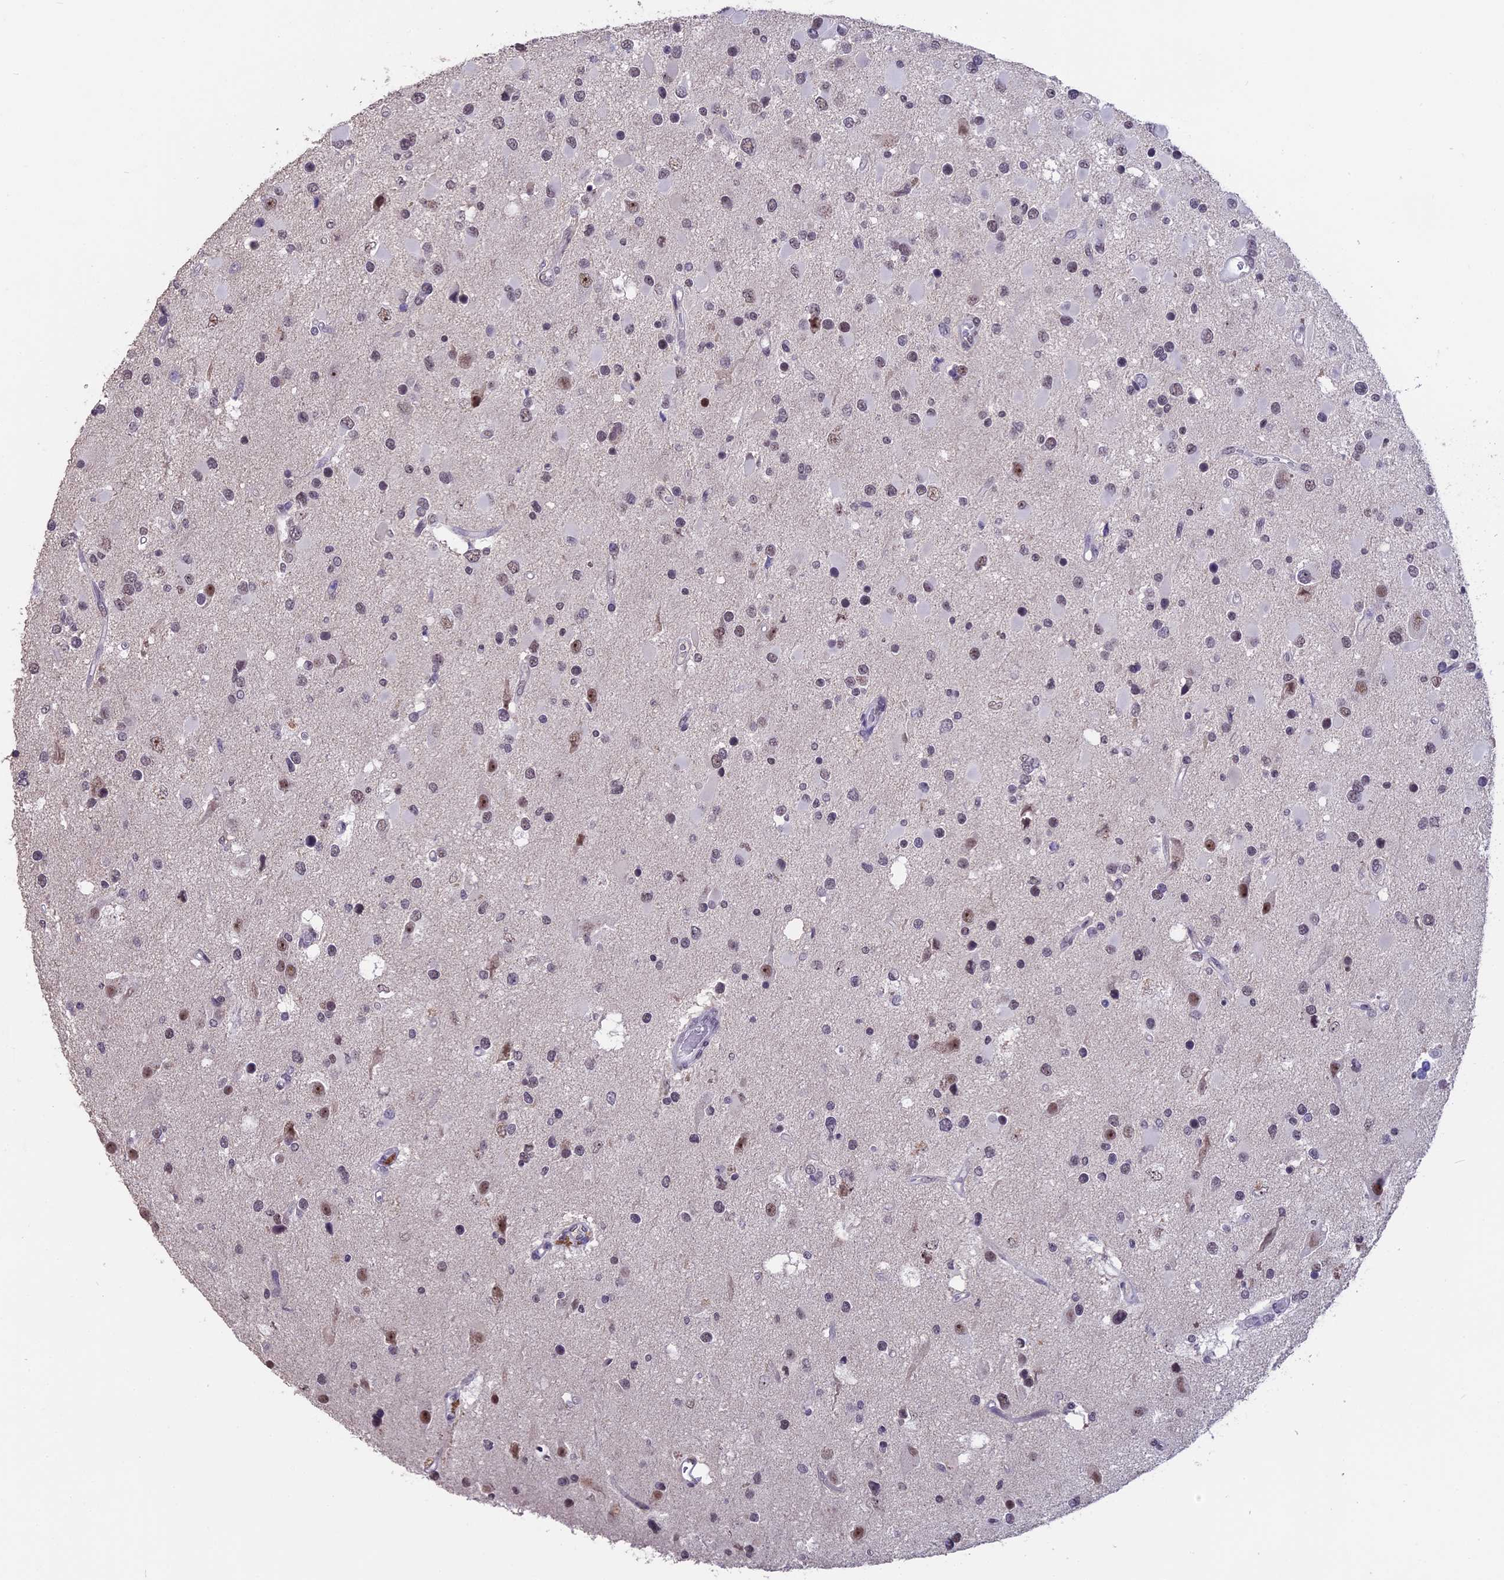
{"staining": {"intensity": "weak", "quantity": "25%-75%", "location": "nuclear"}, "tissue": "glioma", "cell_type": "Tumor cells", "image_type": "cancer", "snomed": [{"axis": "morphology", "description": "Glioma, malignant, High grade"}, {"axis": "topography", "description": "Brain"}], "caption": "Glioma stained with a protein marker shows weak staining in tumor cells.", "gene": "SETD2", "patient": {"sex": "male", "age": 53}}